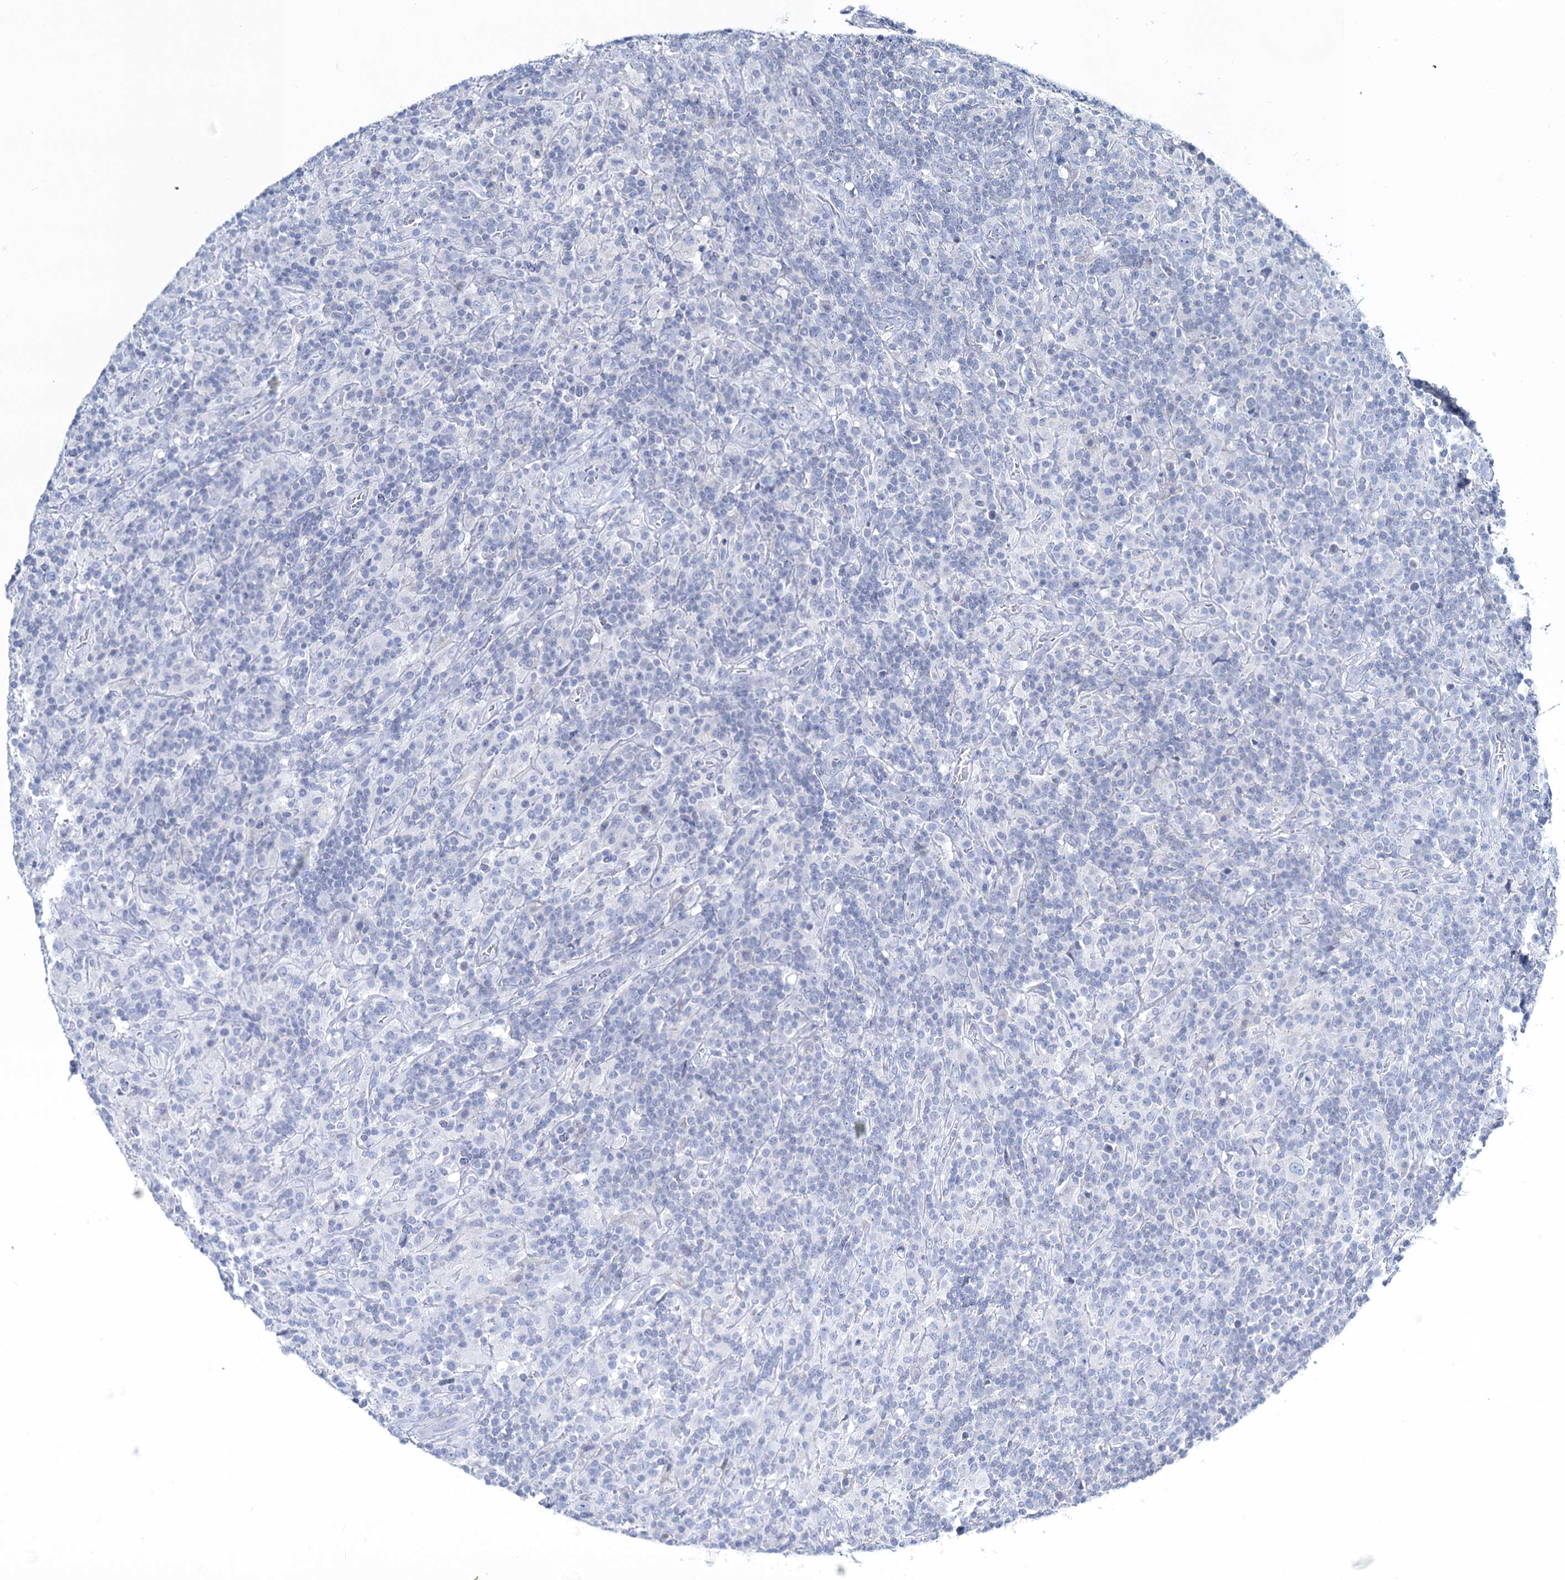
{"staining": {"intensity": "negative", "quantity": "none", "location": "none"}, "tissue": "lymphoma", "cell_type": "Tumor cells", "image_type": "cancer", "snomed": [{"axis": "morphology", "description": "Hodgkin's disease, NOS"}, {"axis": "topography", "description": "Lymph node"}], "caption": "Immunohistochemistry image of human lymphoma stained for a protein (brown), which reveals no expression in tumor cells.", "gene": "TOX3", "patient": {"sex": "male", "age": 70}}